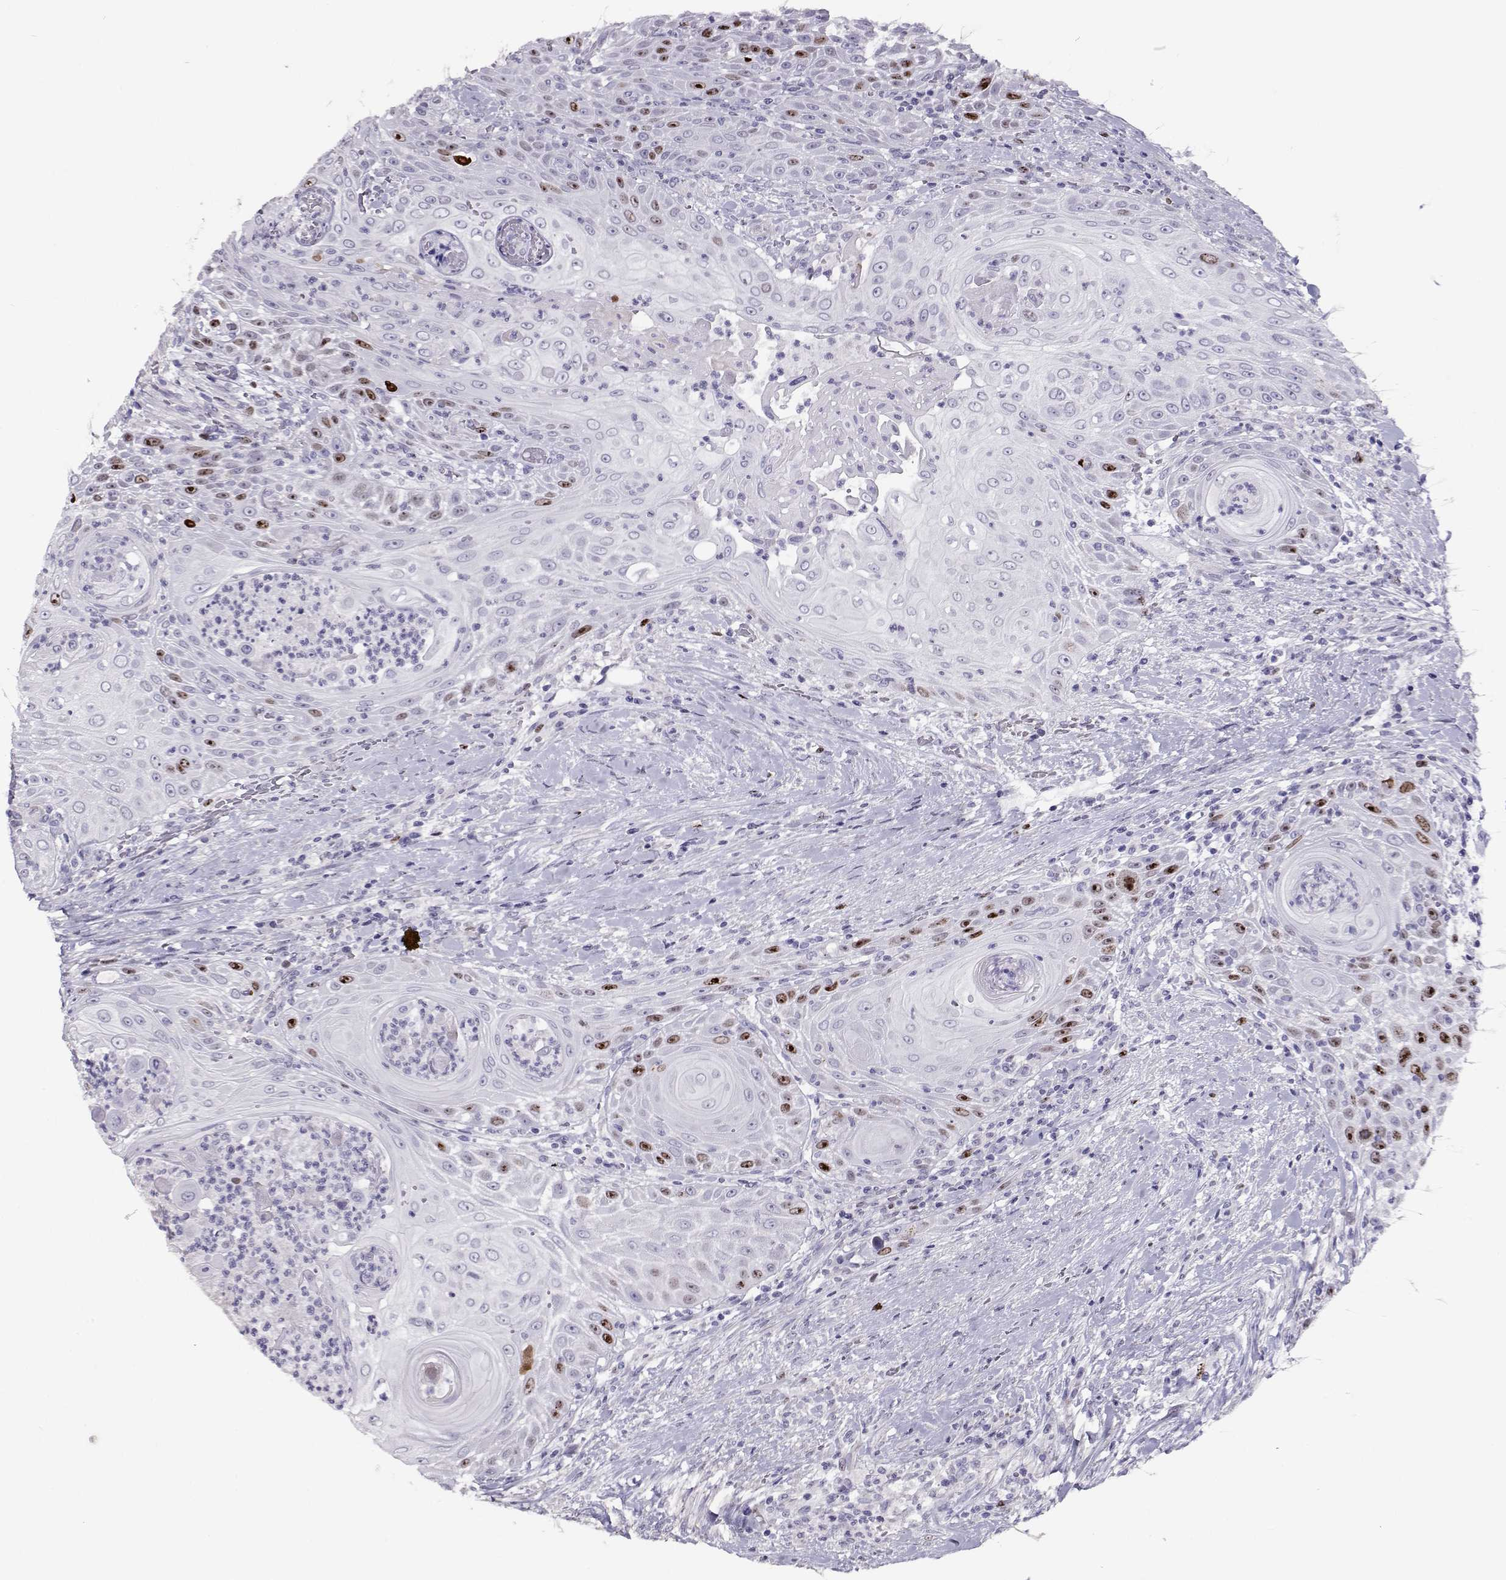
{"staining": {"intensity": "strong", "quantity": "<25%", "location": "nuclear"}, "tissue": "head and neck cancer", "cell_type": "Tumor cells", "image_type": "cancer", "snomed": [{"axis": "morphology", "description": "Squamous cell carcinoma, NOS"}, {"axis": "topography", "description": "Head-Neck"}], "caption": "Head and neck cancer (squamous cell carcinoma) stained for a protein (brown) exhibits strong nuclear positive positivity in approximately <25% of tumor cells.", "gene": "NPW", "patient": {"sex": "male", "age": 69}}